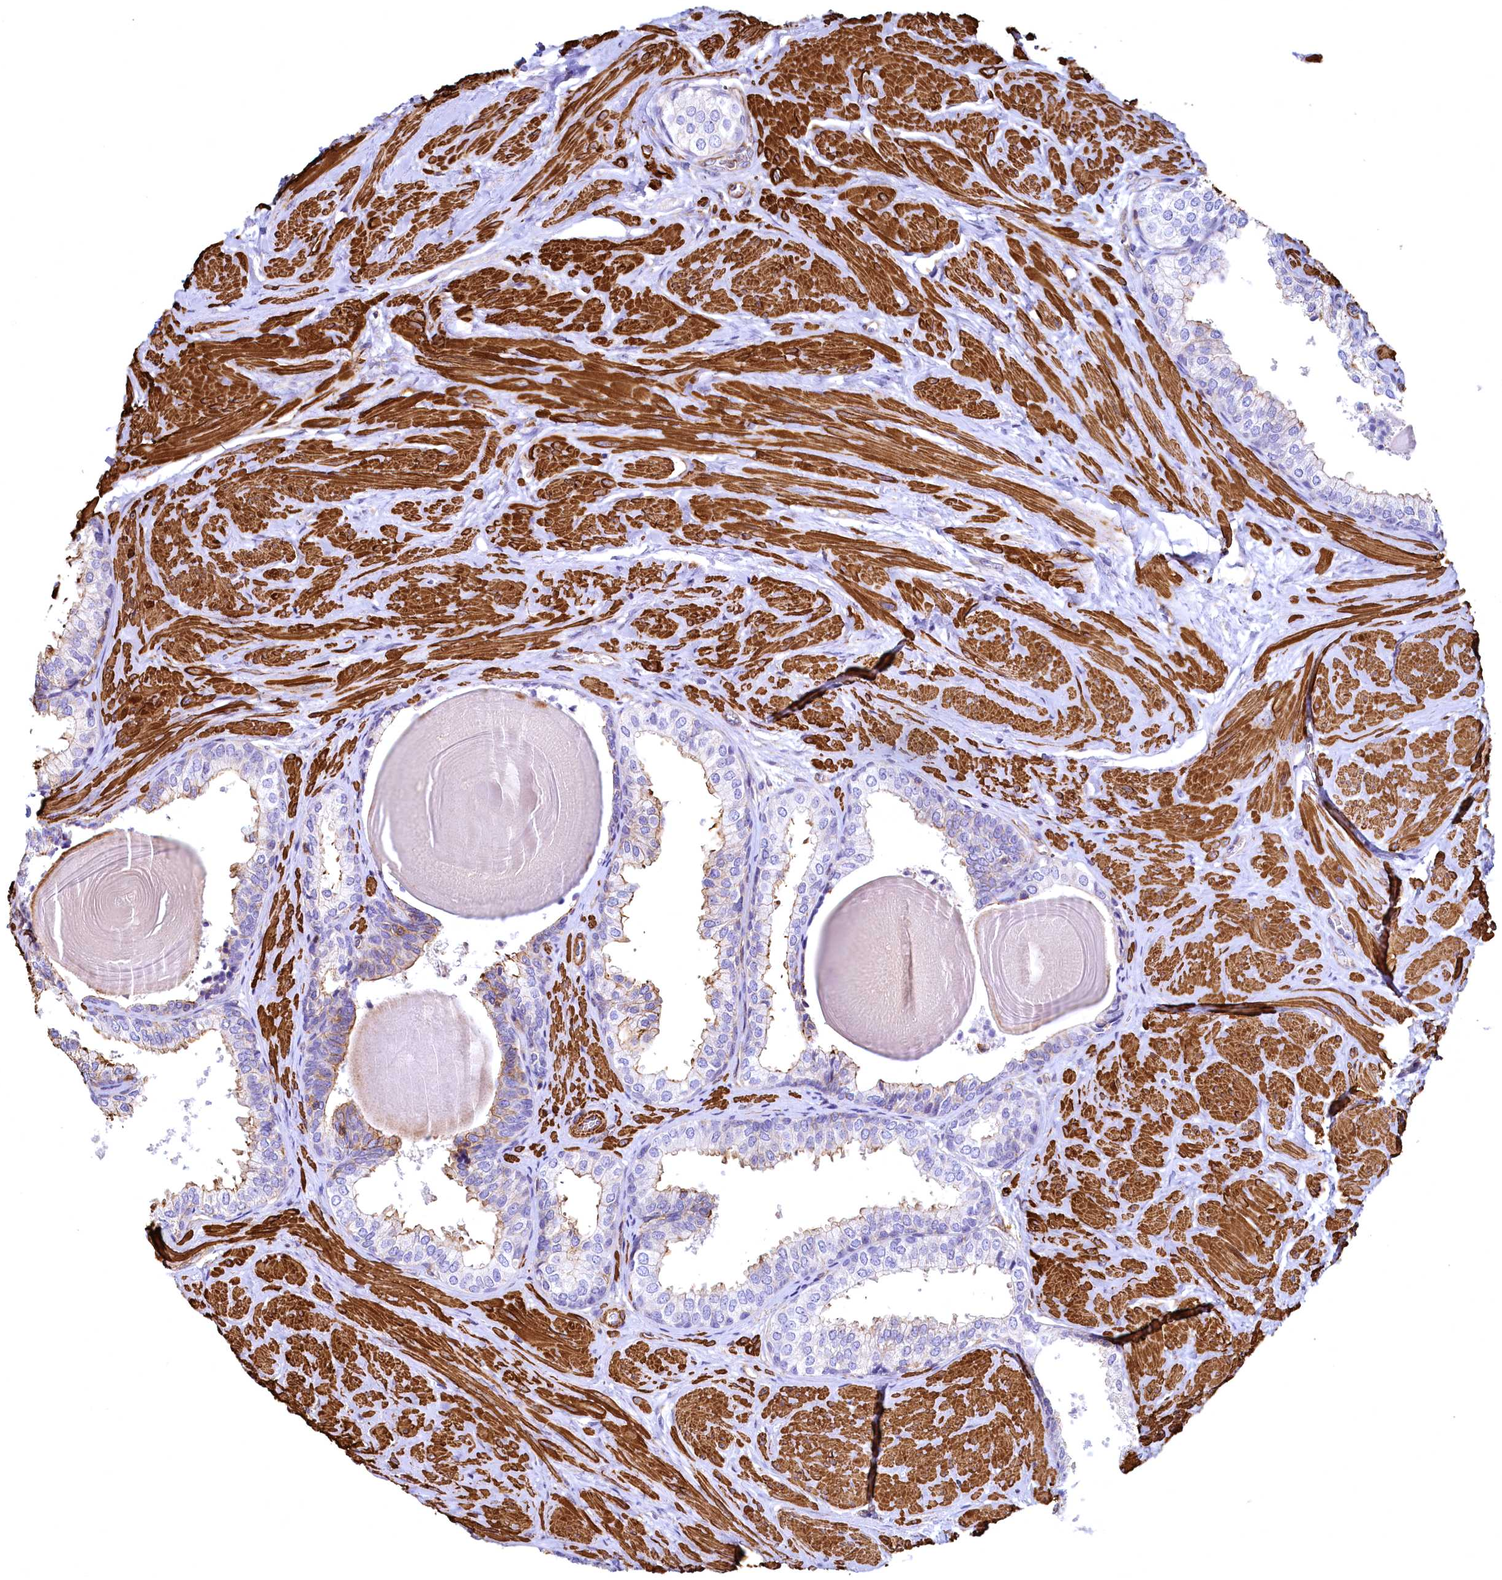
{"staining": {"intensity": "weak", "quantity": "<25%", "location": "cytoplasmic/membranous"}, "tissue": "prostate", "cell_type": "Glandular cells", "image_type": "normal", "snomed": [{"axis": "morphology", "description": "Normal tissue, NOS"}, {"axis": "topography", "description": "Prostate"}], "caption": "IHC micrograph of benign prostate: human prostate stained with DAB shows no significant protein staining in glandular cells. The staining is performed using DAB brown chromogen with nuclei counter-stained in using hematoxylin.", "gene": "THBS1", "patient": {"sex": "male", "age": 48}}